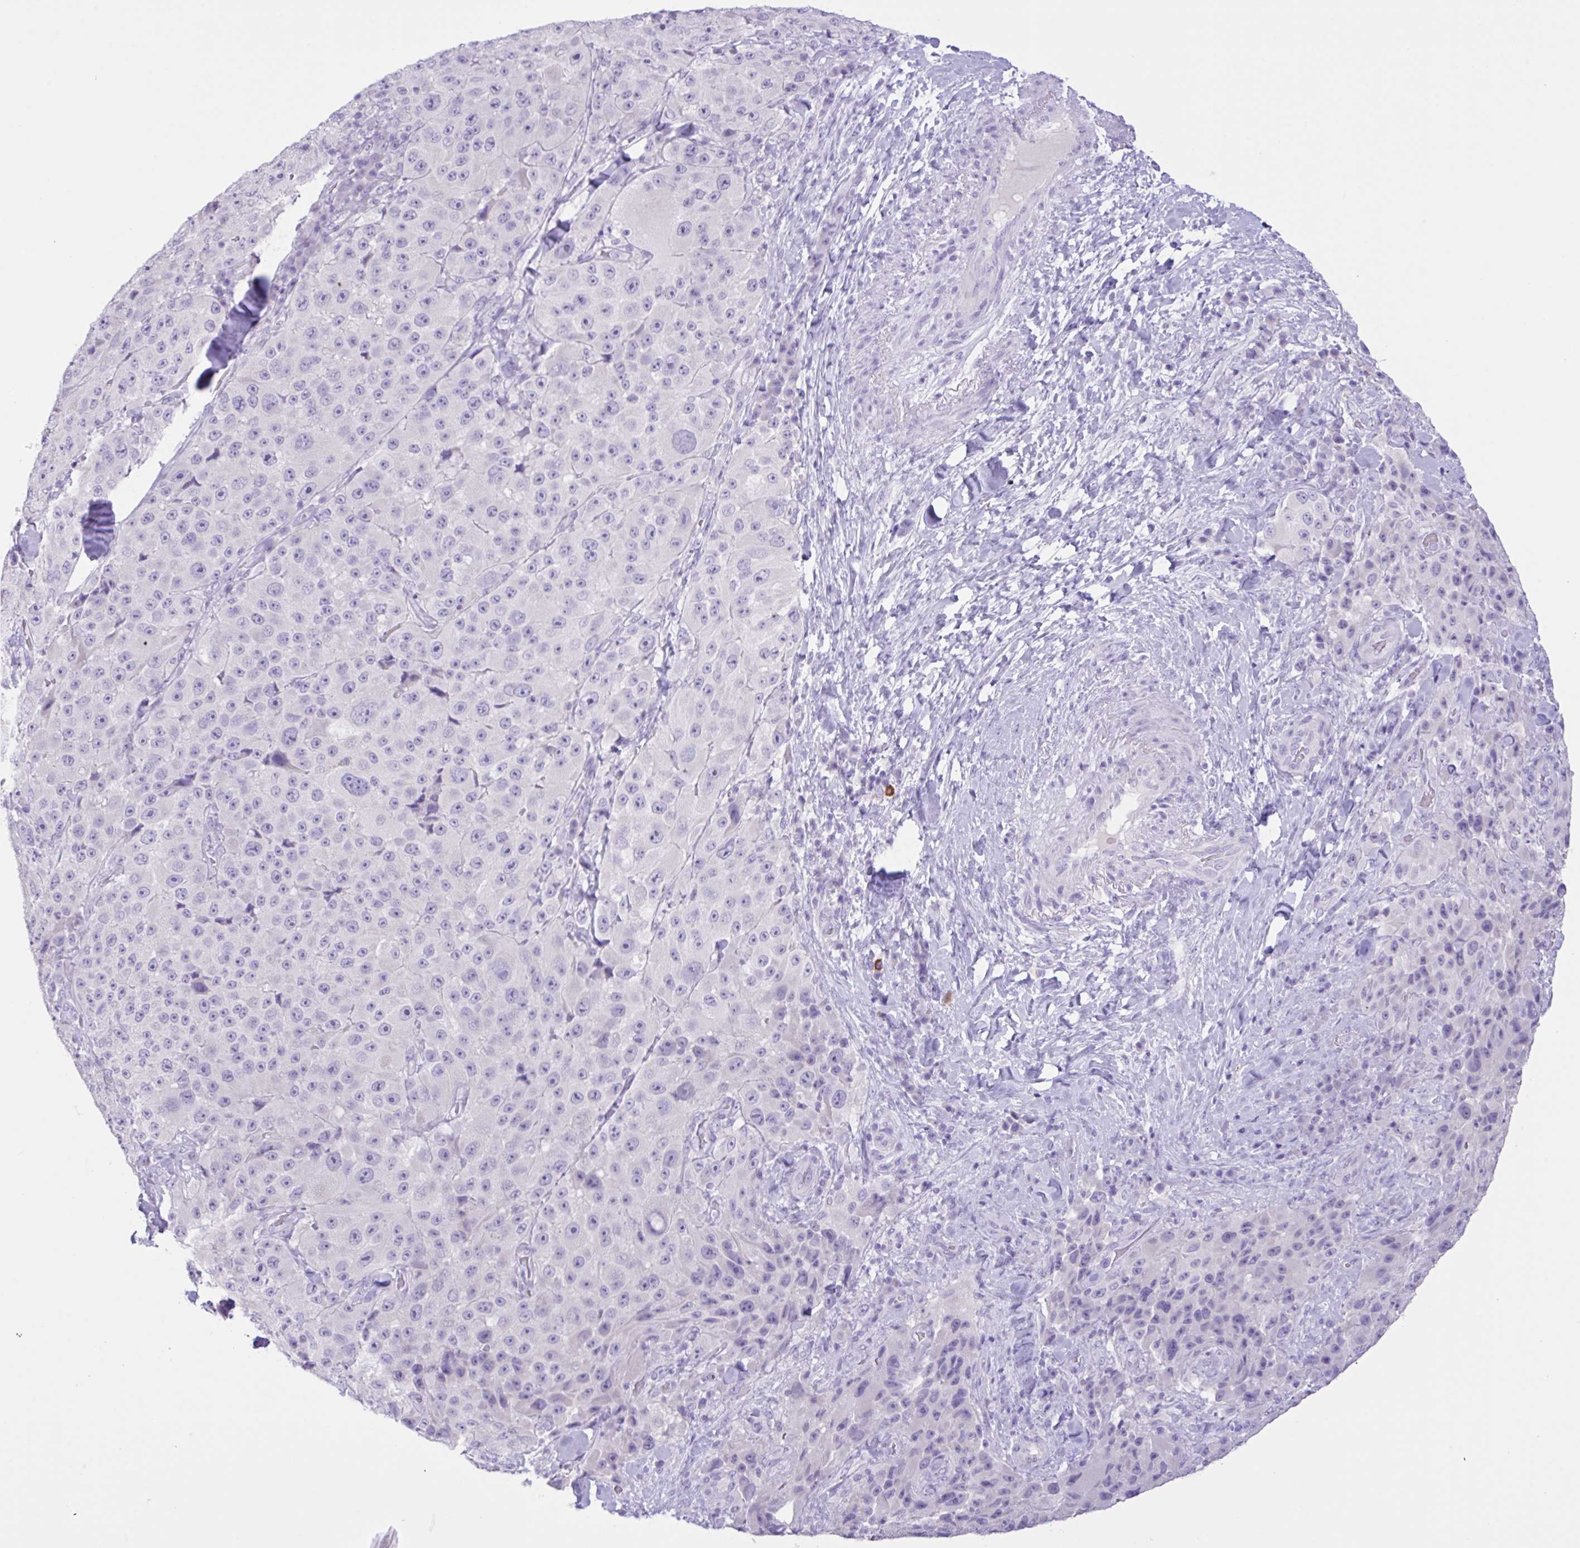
{"staining": {"intensity": "negative", "quantity": "none", "location": "none"}, "tissue": "melanoma", "cell_type": "Tumor cells", "image_type": "cancer", "snomed": [{"axis": "morphology", "description": "Malignant melanoma, Metastatic site"}, {"axis": "topography", "description": "Lymph node"}], "caption": "Immunohistochemical staining of human melanoma exhibits no significant positivity in tumor cells. (DAB (3,3'-diaminobenzidine) immunohistochemistry (IHC) visualized using brightfield microscopy, high magnification).", "gene": "CST11", "patient": {"sex": "male", "age": 62}}